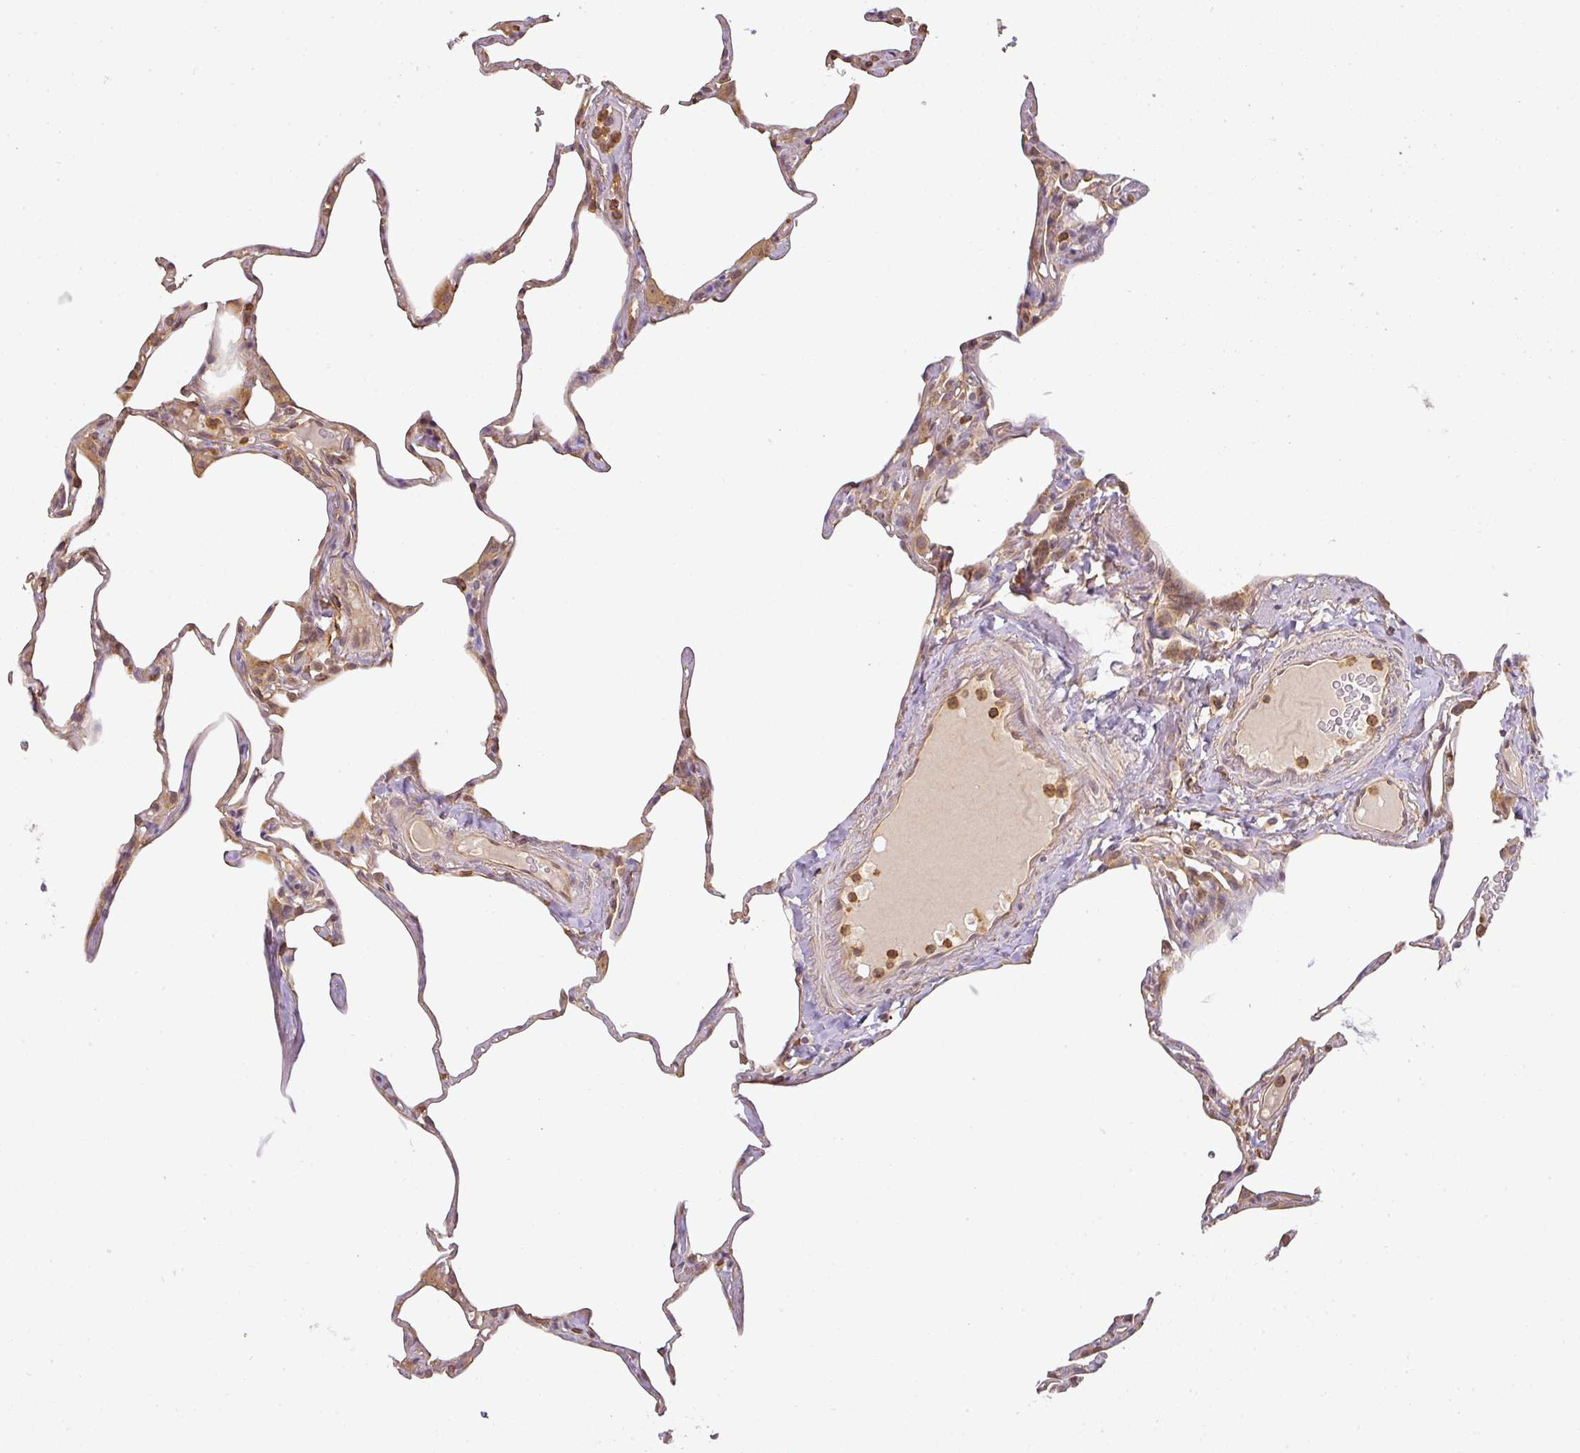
{"staining": {"intensity": "moderate", "quantity": "25%-75%", "location": "cytoplasmic/membranous"}, "tissue": "lung", "cell_type": "Alveolar cells", "image_type": "normal", "snomed": [{"axis": "morphology", "description": "Normal tissue, NOS"}, {"axis": "topography", "description": "Lung"}], "caption": "Moderate cytoplasmic/membranous staining for a protein is present in approximately 25%-75% of alveolar cells of unremarkable lung using immunohistochemistry.", "gene": "TCL1B", "patient": {"sex": "male", "age": 65}}